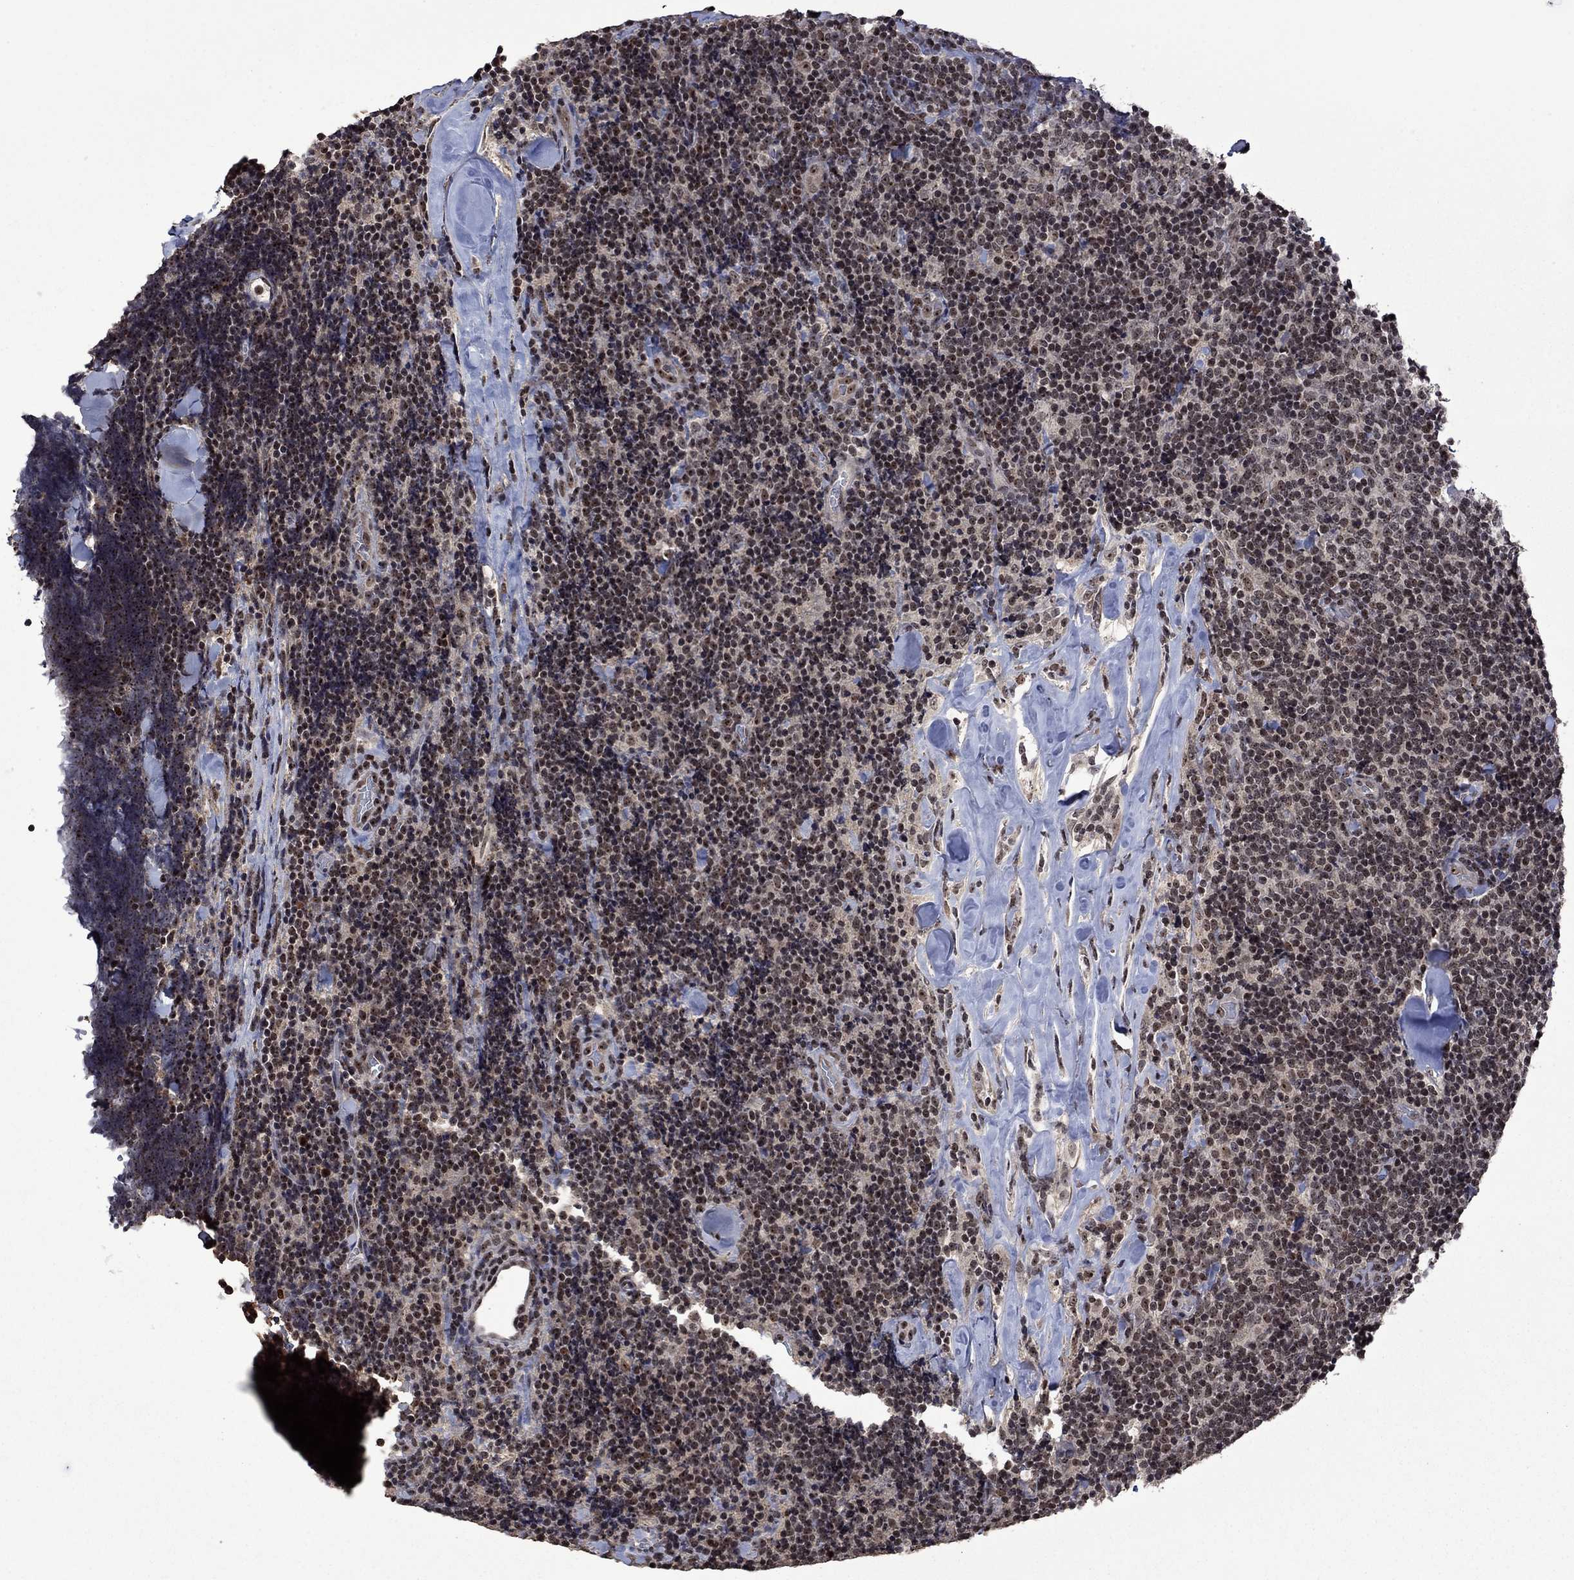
{"staining": {"intensity": "moderate", "quantity": "25%-75%", "location": "nuclear"}, "tissue": "lymphoma", "cell_type": "Tumor cells", "image_type": "cancer", "snomed": [{"axis": "morphology", "description": "Malignant lymphoma, non-Hodgkin's type, Low grade"}, {"axis": "topography", "description": "Lymph node"}], "caption": "The micrograph shows immunohistochemical staining of low-grade malignant lymphoma, non-Hodgkin's type. There is moderate nuclear expression is appreciated in approximately 25%-75% of tumor cells. Immunohistochemistry stains the protein of interest in brown and the nuclei are stained blue.", "gene": "FBL", "patient": {"sex": "female", "age": 56}}